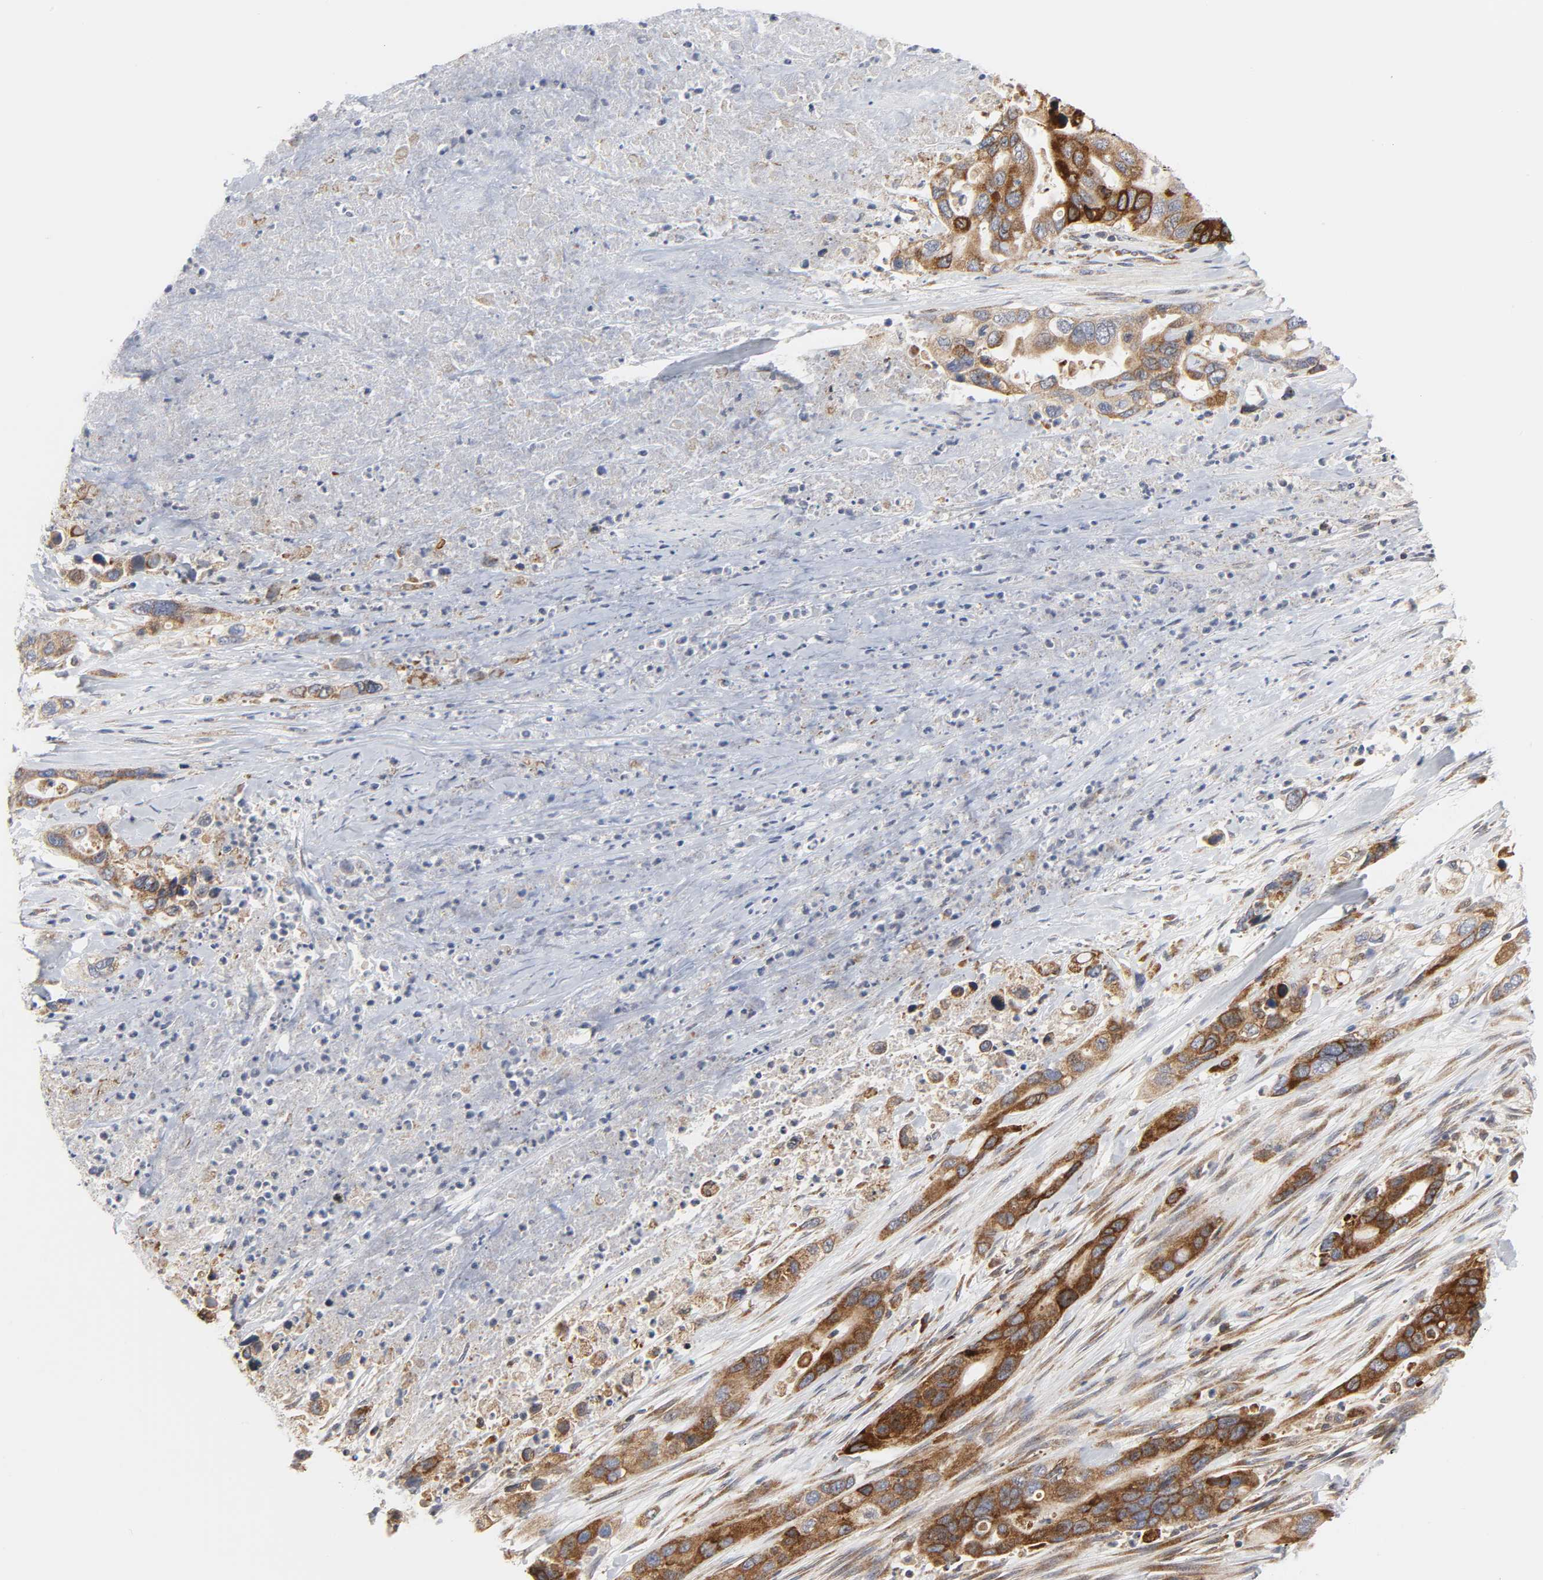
{"staining": {"intensity": "strong", "quantity": ">75%", "location": "cytoplasmic/membranous"}, "tissue": "pancreatic cancer", "cell_type": "Tumor cells", "image_type": "cancer", "snomed": [{"axis": "morphology", "description": "Adenocarcinoma, NOS"}, {"axis": "topography", "description": "Pancreas"}], "caption": "Immunohistochemical staining of human pancreatic cancer (adenocarcinoma) shows high levels of strong cytoplasmic/membranous expression in about >75% of tumor cells.", "gene": "BAX", "patient": {"sex": "female", "age": 71}}